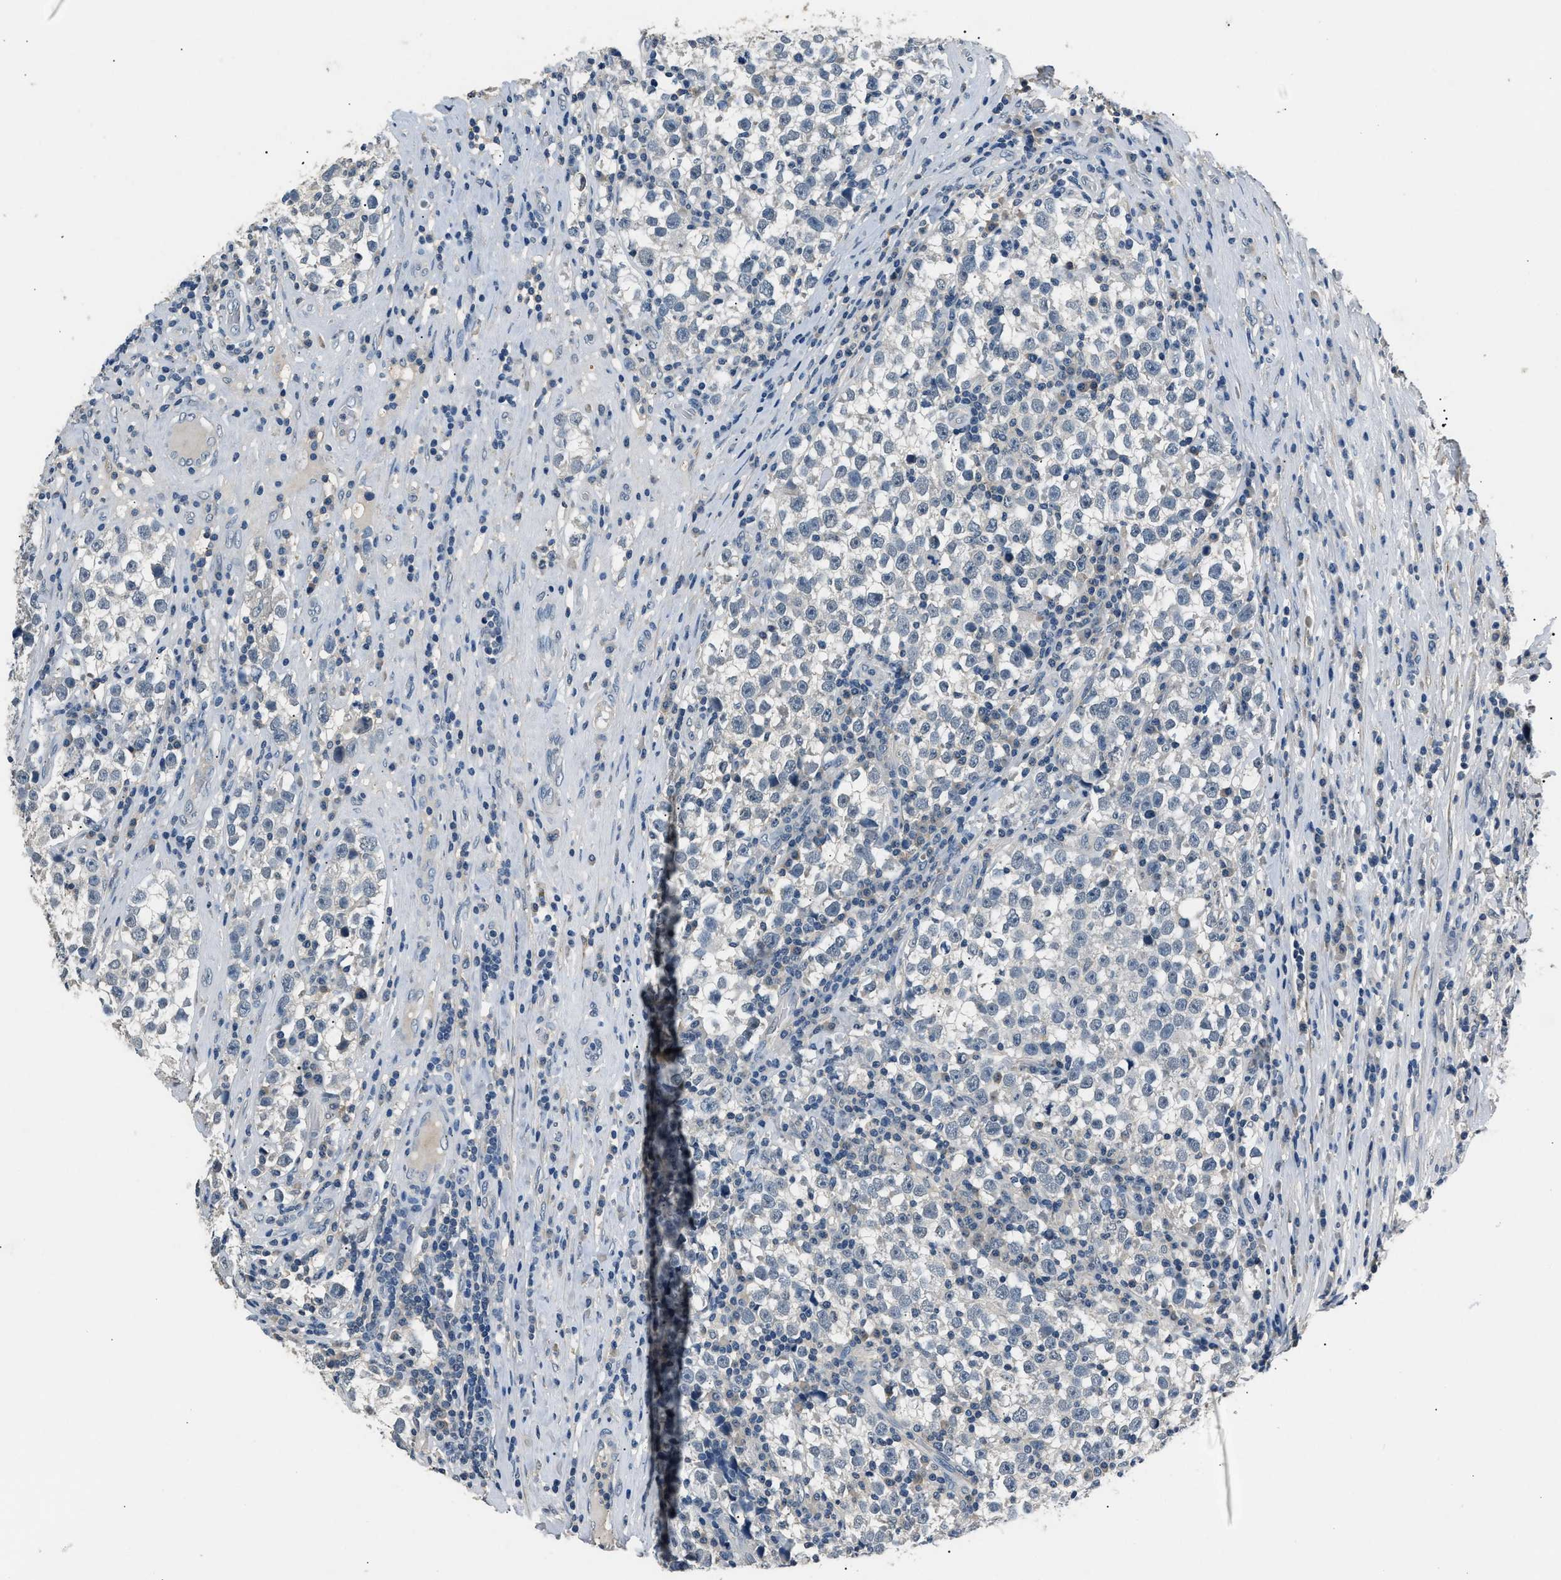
{"staining": {"intensity": "negative", "quantity": "none", "location": "none"}, "tissue": "testis cancer", "cell_type": "Tumor cells", "image_type": "cancer", "snomed": [{"axis": "morphology", "description": "Normal tissue, NOS"}, {"axis": "morphology", "description": "Seminoma, NOS"}, {"axis": "topography", "description": "Testis"}], "caption": "This histopathology image is of testis cancer (seminoma) stained with immunohistochemistry to label a protein in brown with the nuclei are counter-stained blue. There is no positivity in tumor cells.", "gene": "INHA", "patient": {"sex": "male", "age": 43}}